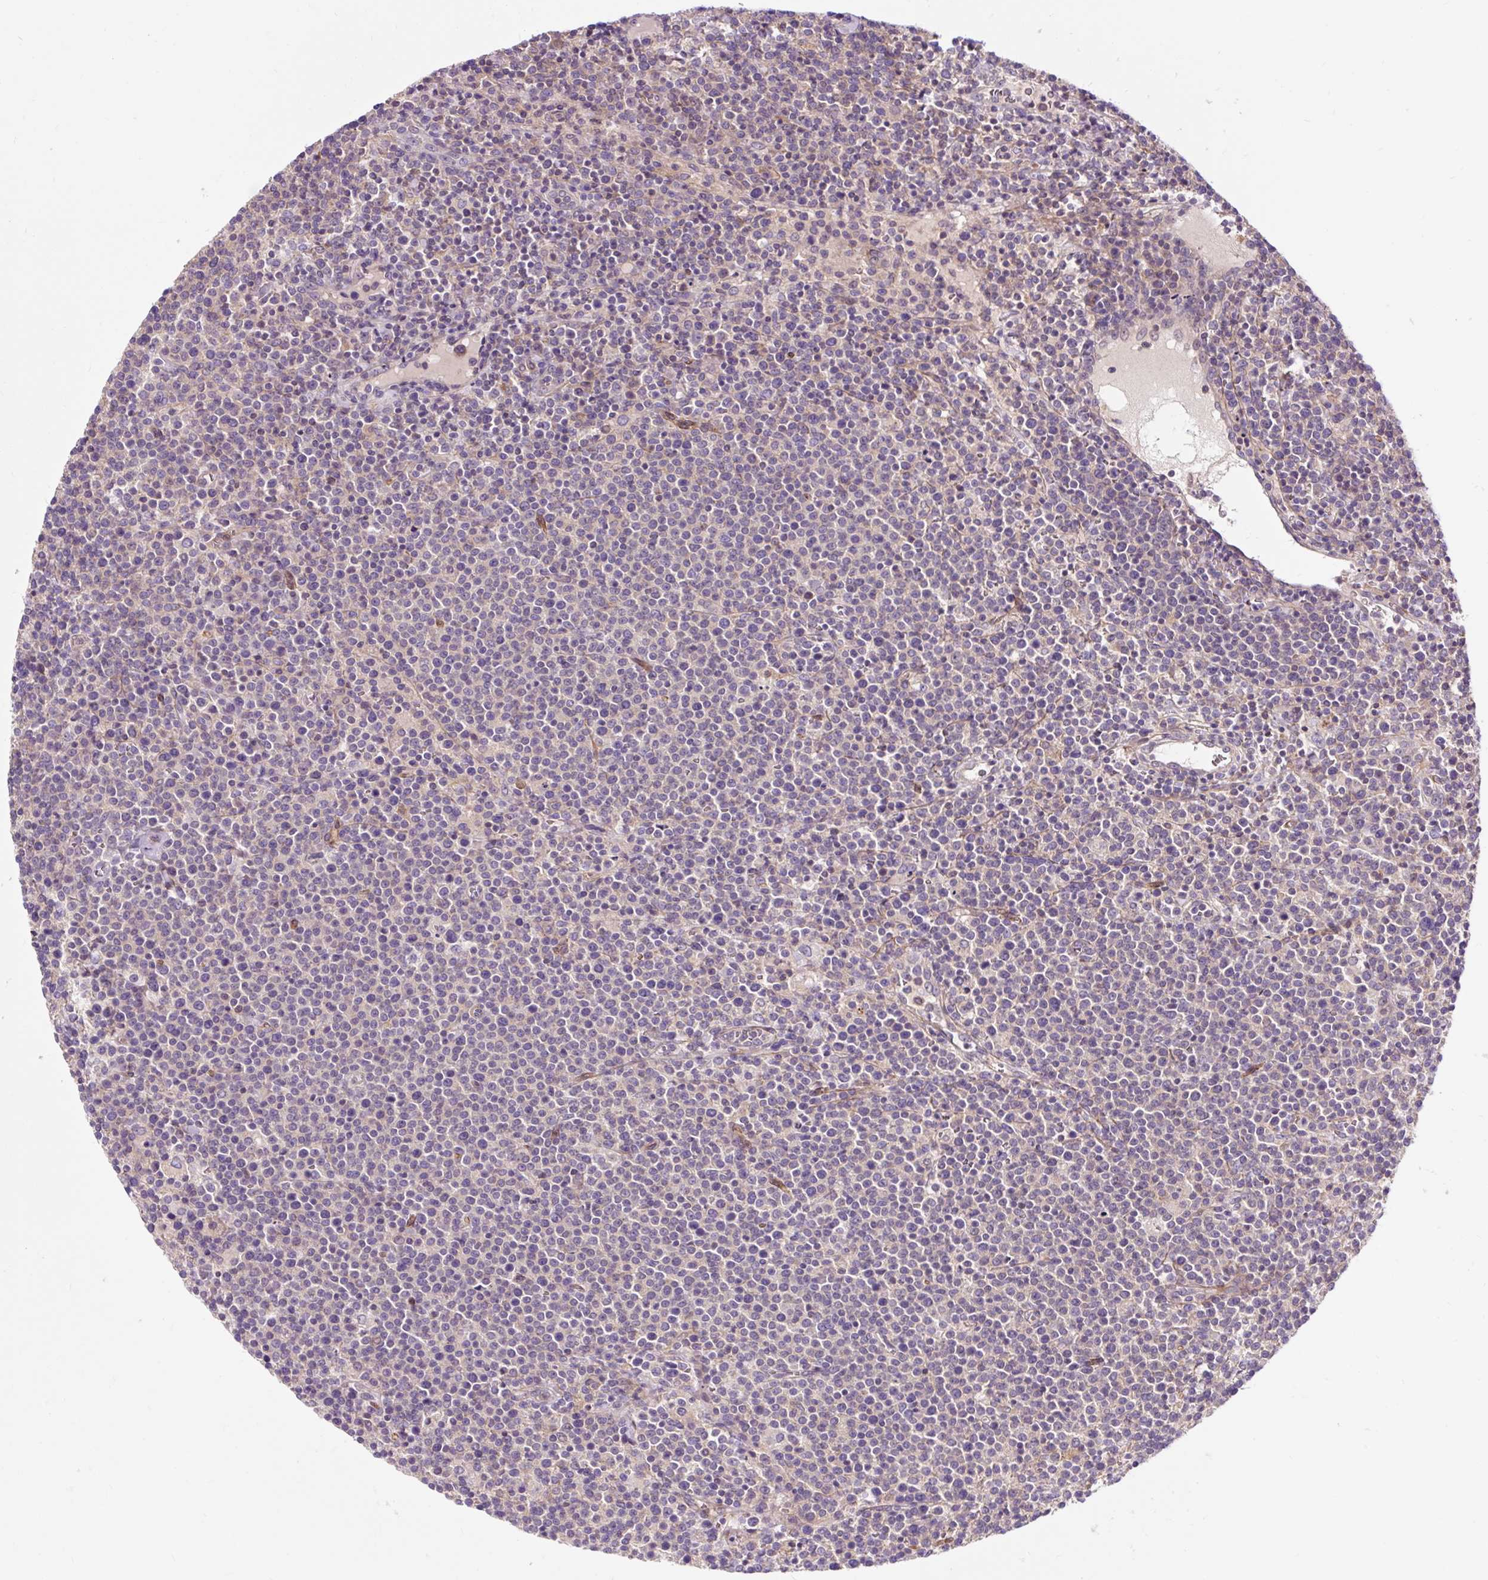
{"staining": {"intensity": "negative", "quantity": "none", "location": "none"}, "tissue": "lymphoma", "cell_type": "Tumor cells", "image_type": "cancer", "snomed": [{"axis": "morphology", "description": "Malignant lymphoma, non-Hodgkin's type, High grade"}, {"axis": "topography", "description": "Lymph node"}], "caption": "DAB immunohistochemical staining of malignant lymphoma, non-Hodgkin's type (high-grade) shows no significant expression in tumor cells. Brightfield microscopy of IHC stained with DAB (3,3'-diaminobenzidine) (brown) and hematoxylin (blue), captured at high magnification.", "gene": "PCDHGB3", "patient": {"sex": "male", "age": 61}}